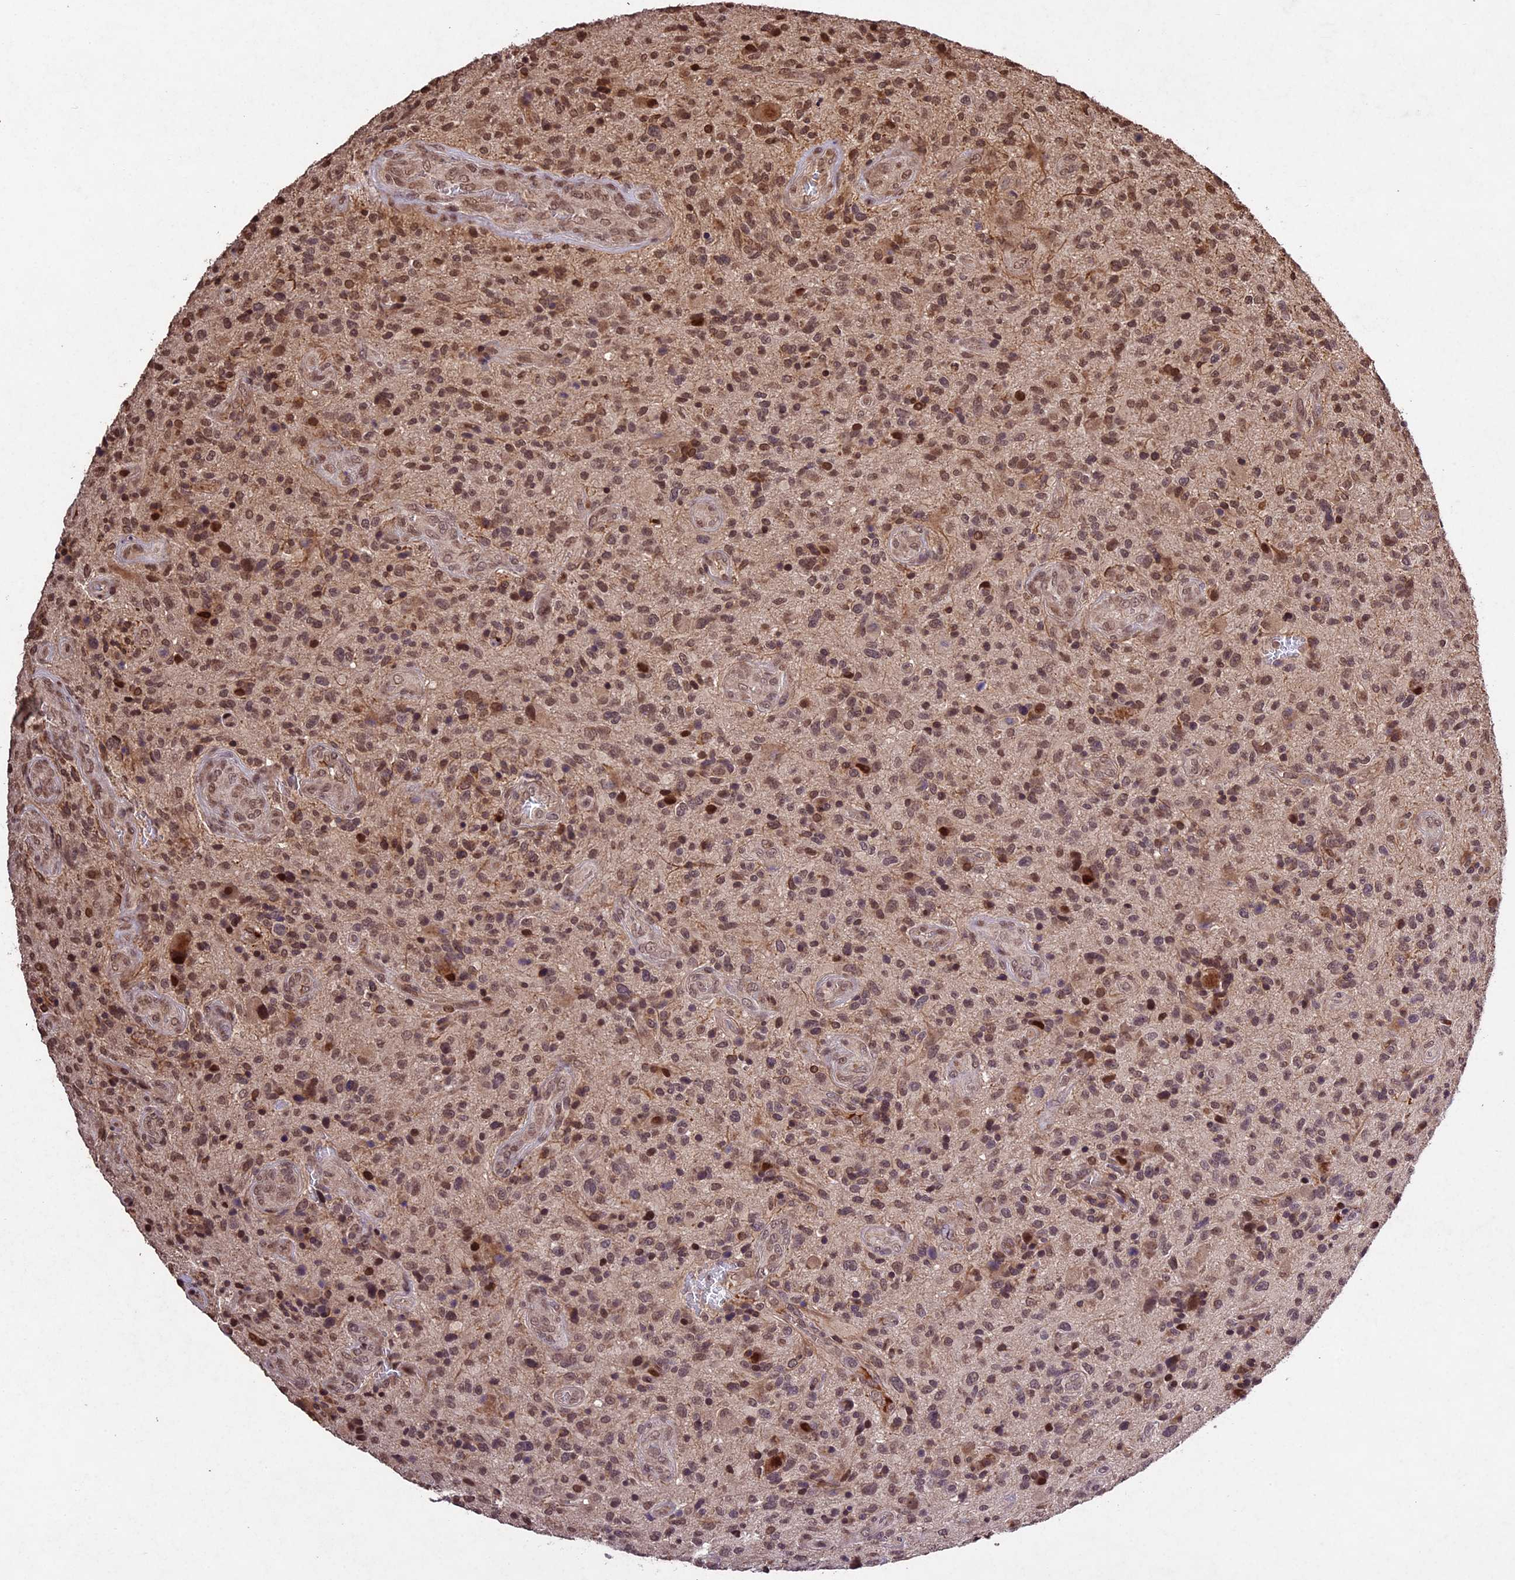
{"staining": {"intensity": "moderate", "quantity": ">75%", "location": "nuclear"}, "tissue": "glioma", "cell_type": "Tumor cells", "image_type": "cancer", "snomed": [{"axis": "morphology", "description": "Glioma, malignant, High grade"}, {"axis": "topography", "description": "Brain"}], "caption": "Immunohistochemical staining of human malignant glioma (high-grade) shows medium levels of moderate nuclear positivity in about >75% of tumor cells.", "gene": "CDKN2AIP", "patient": {"sex": "male", "age": 47}}